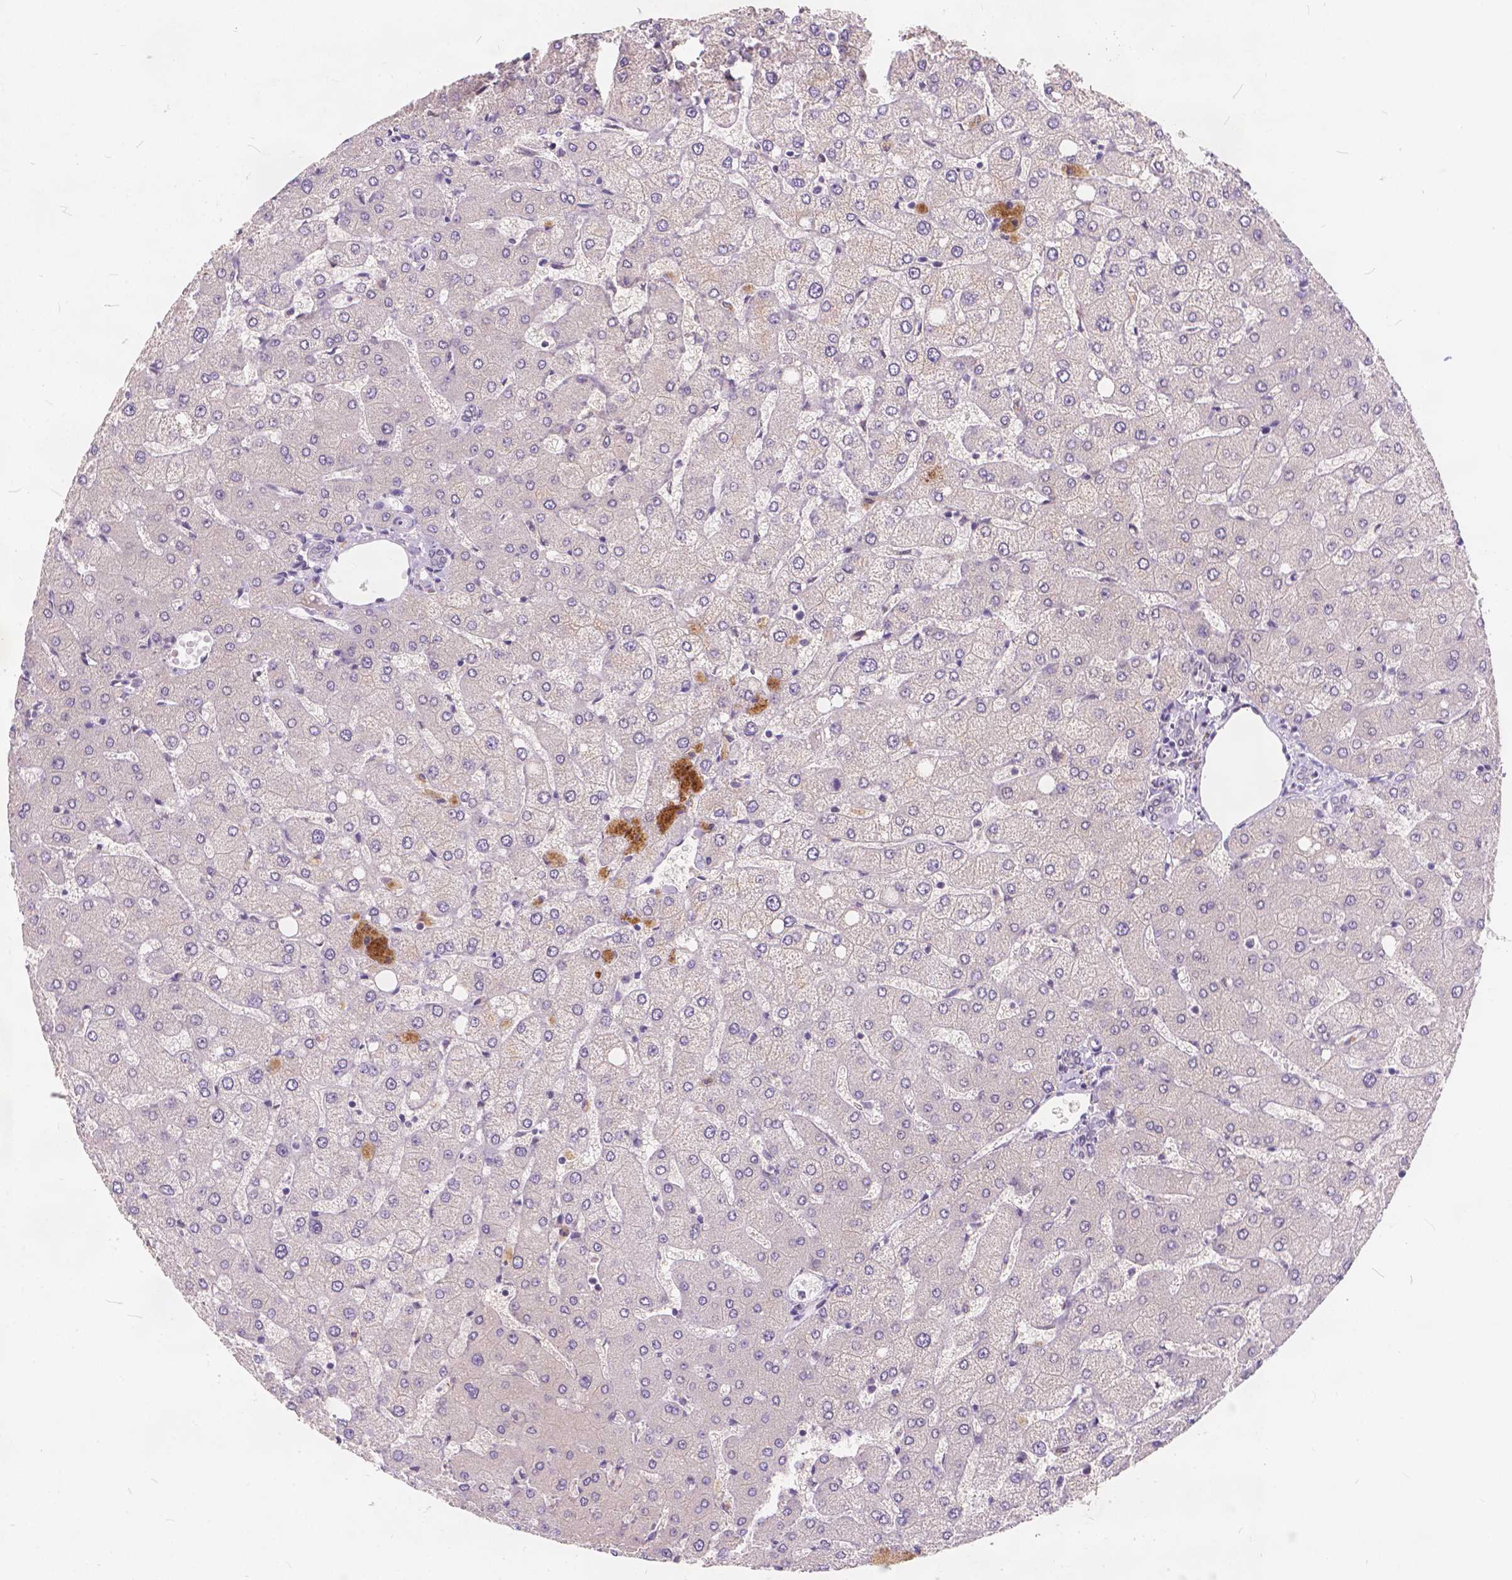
{"staining": {"intensity": "negative", "quantity": "none", "location": "none"}, "tissue": "liver", "cell_type": "Cholangiocytes", "image_type": "normal", "snomed": [{"axis": "morphology", "description": "Normal tissue, NOS"}, {"axis": "topography", "description": "Liver"}], "caption": "A photomicrograph of human liver is negative for staining in cholangiocytes. (DAB immunohistochemistry (IHC), high magnification).", "gene": "FAM53A", "patient": {"sex": "female", "age": 54}}